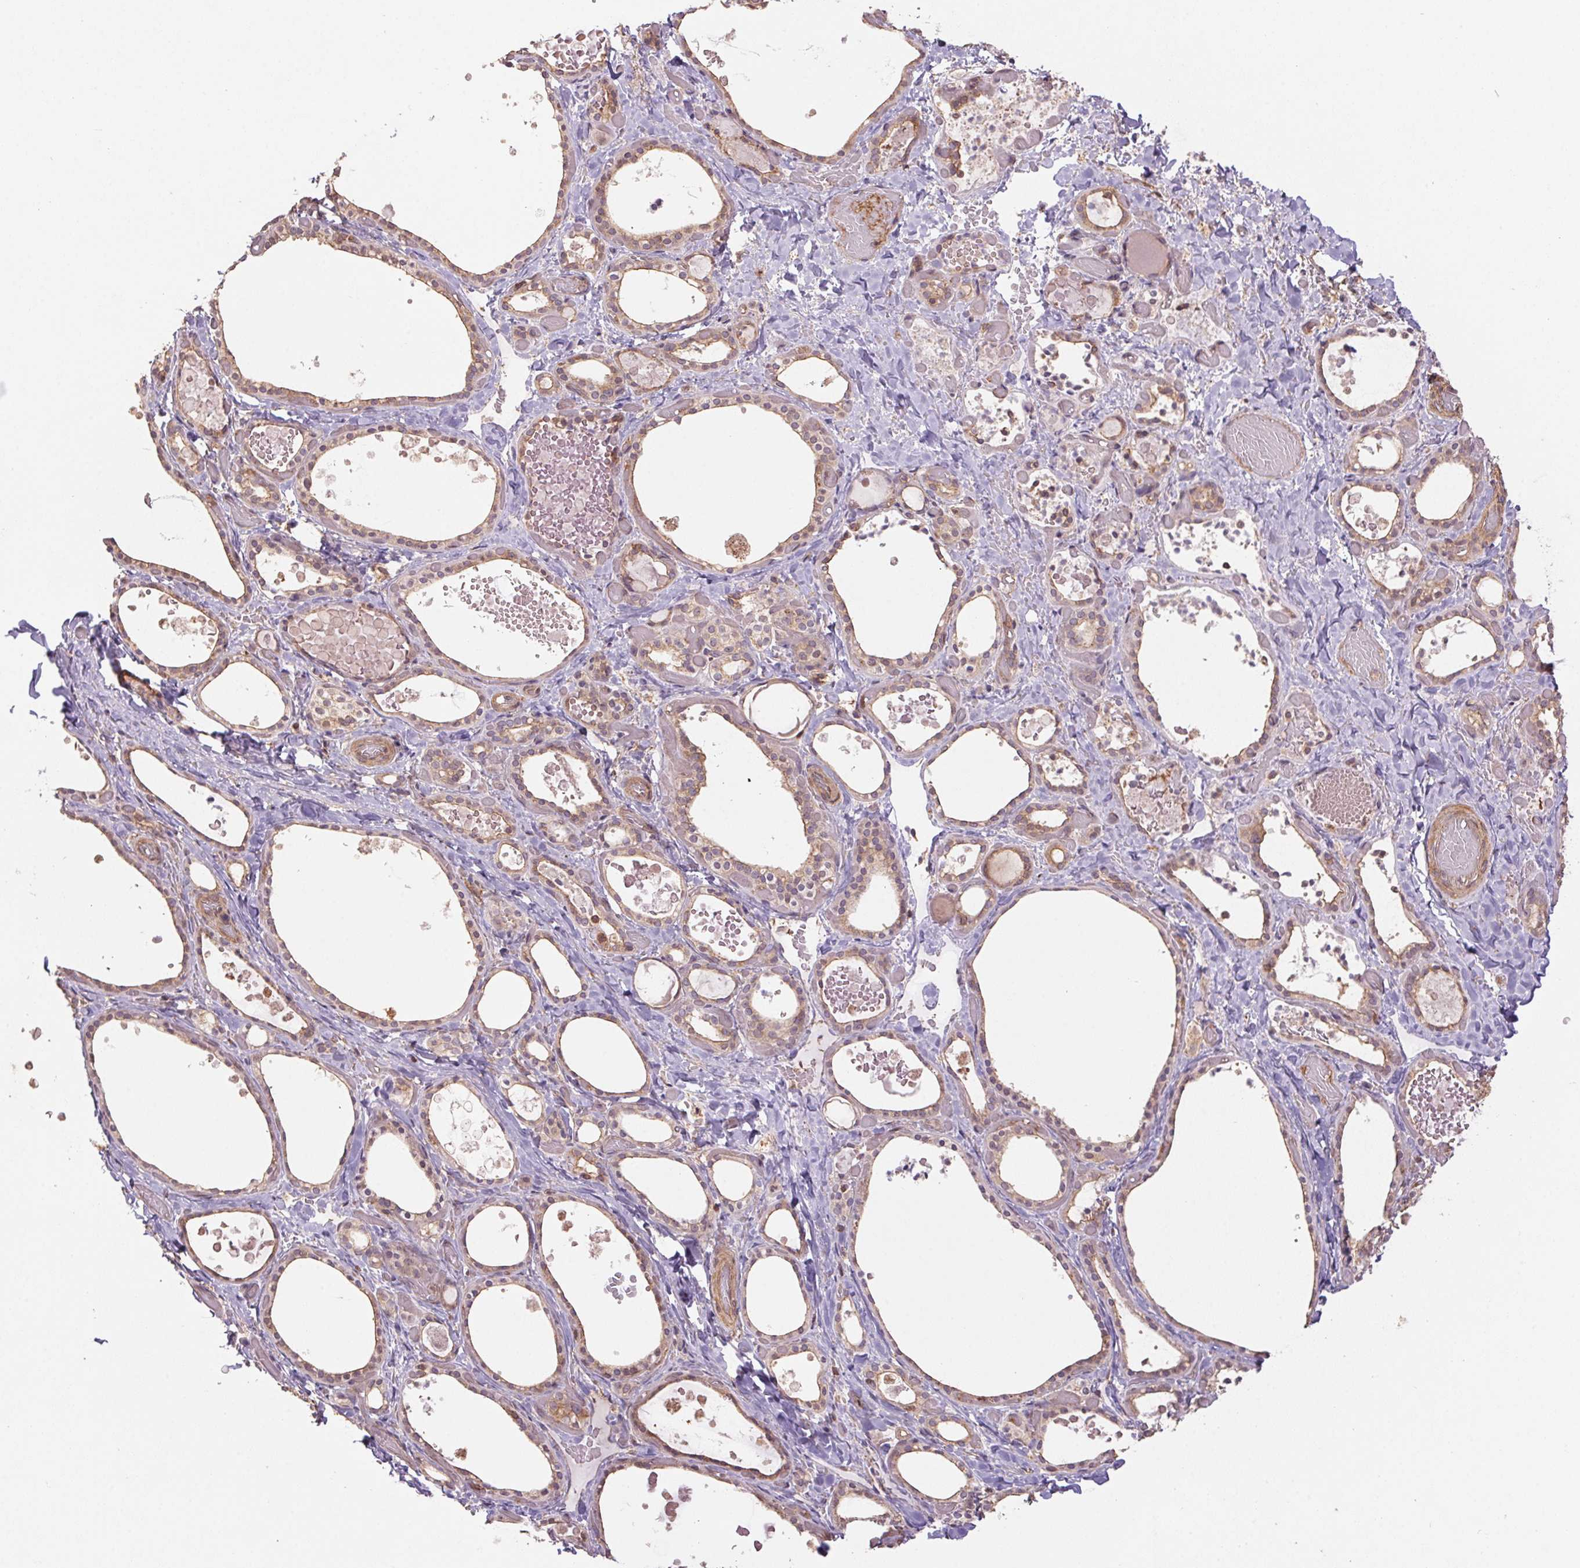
{"staining": {"intensity": "moderate", "quantity": "25%-75%", "location": "cytoplasmic/membranous"}, "tissue": "thyroid gland", "cell_type": "Glandular cells", "image_type": "normal", "snomed": [{"axis": "morphology", "description": "Normal tissue, NOS"}, {"axis": "topography", "description": "Thyroid gland"}], "caption": "High-magnification brightfield microscopy of benign thyroid gland stained with DAB (brown) and counterstained with hematoxylin (blue). glandular cells exhibit moderate cytoplasmic/membranous staining is present in about25%-75% of cells. Using DAB (3,3'-diaminobenzidine) (brown) and hematoxylin (blue) stains, captured at high magnification using brightfield microscopy.", "gene": "TUBA1A", "patient": {"sex": "female", "age": 56}}